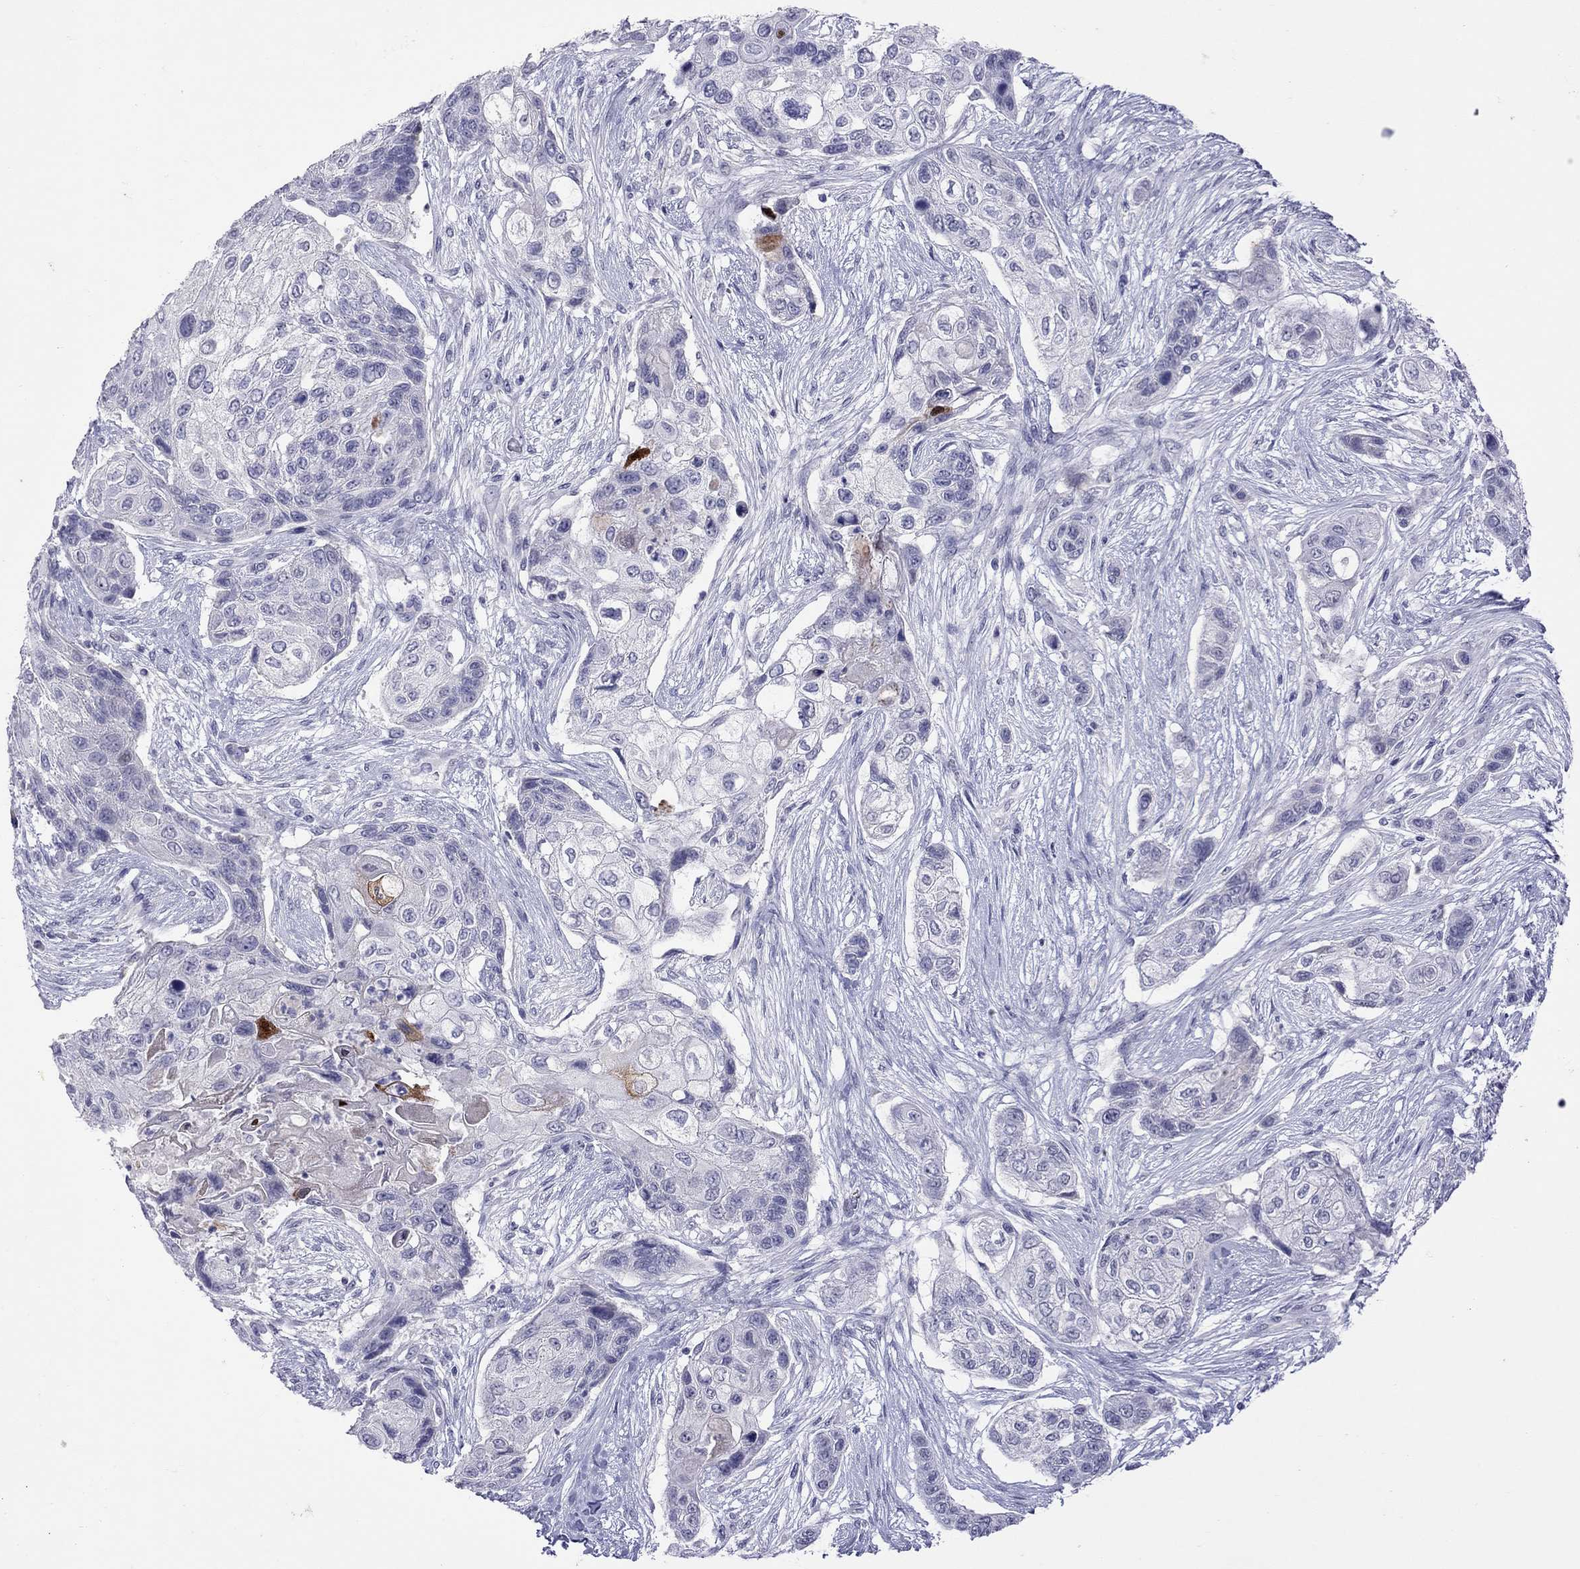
{"staining": {"intensity": "negative", "quantity": "none", "location": "none"}, "tissue": "lung cancer", "cell_type": "Tumor cells", "image_type": "cancer", "snomed": [{"axis": "morphology", "description": "Squamous cell carcinoma, NOS"}, {"axis": "topography", "description": "Lung"}], "caption": "The histopathology image shows no significant positivity in tumor cells of squamous cell carcinoma (lung).", "gene": "SLAMF1", "patient": {"sex": "male", "age": 69}}